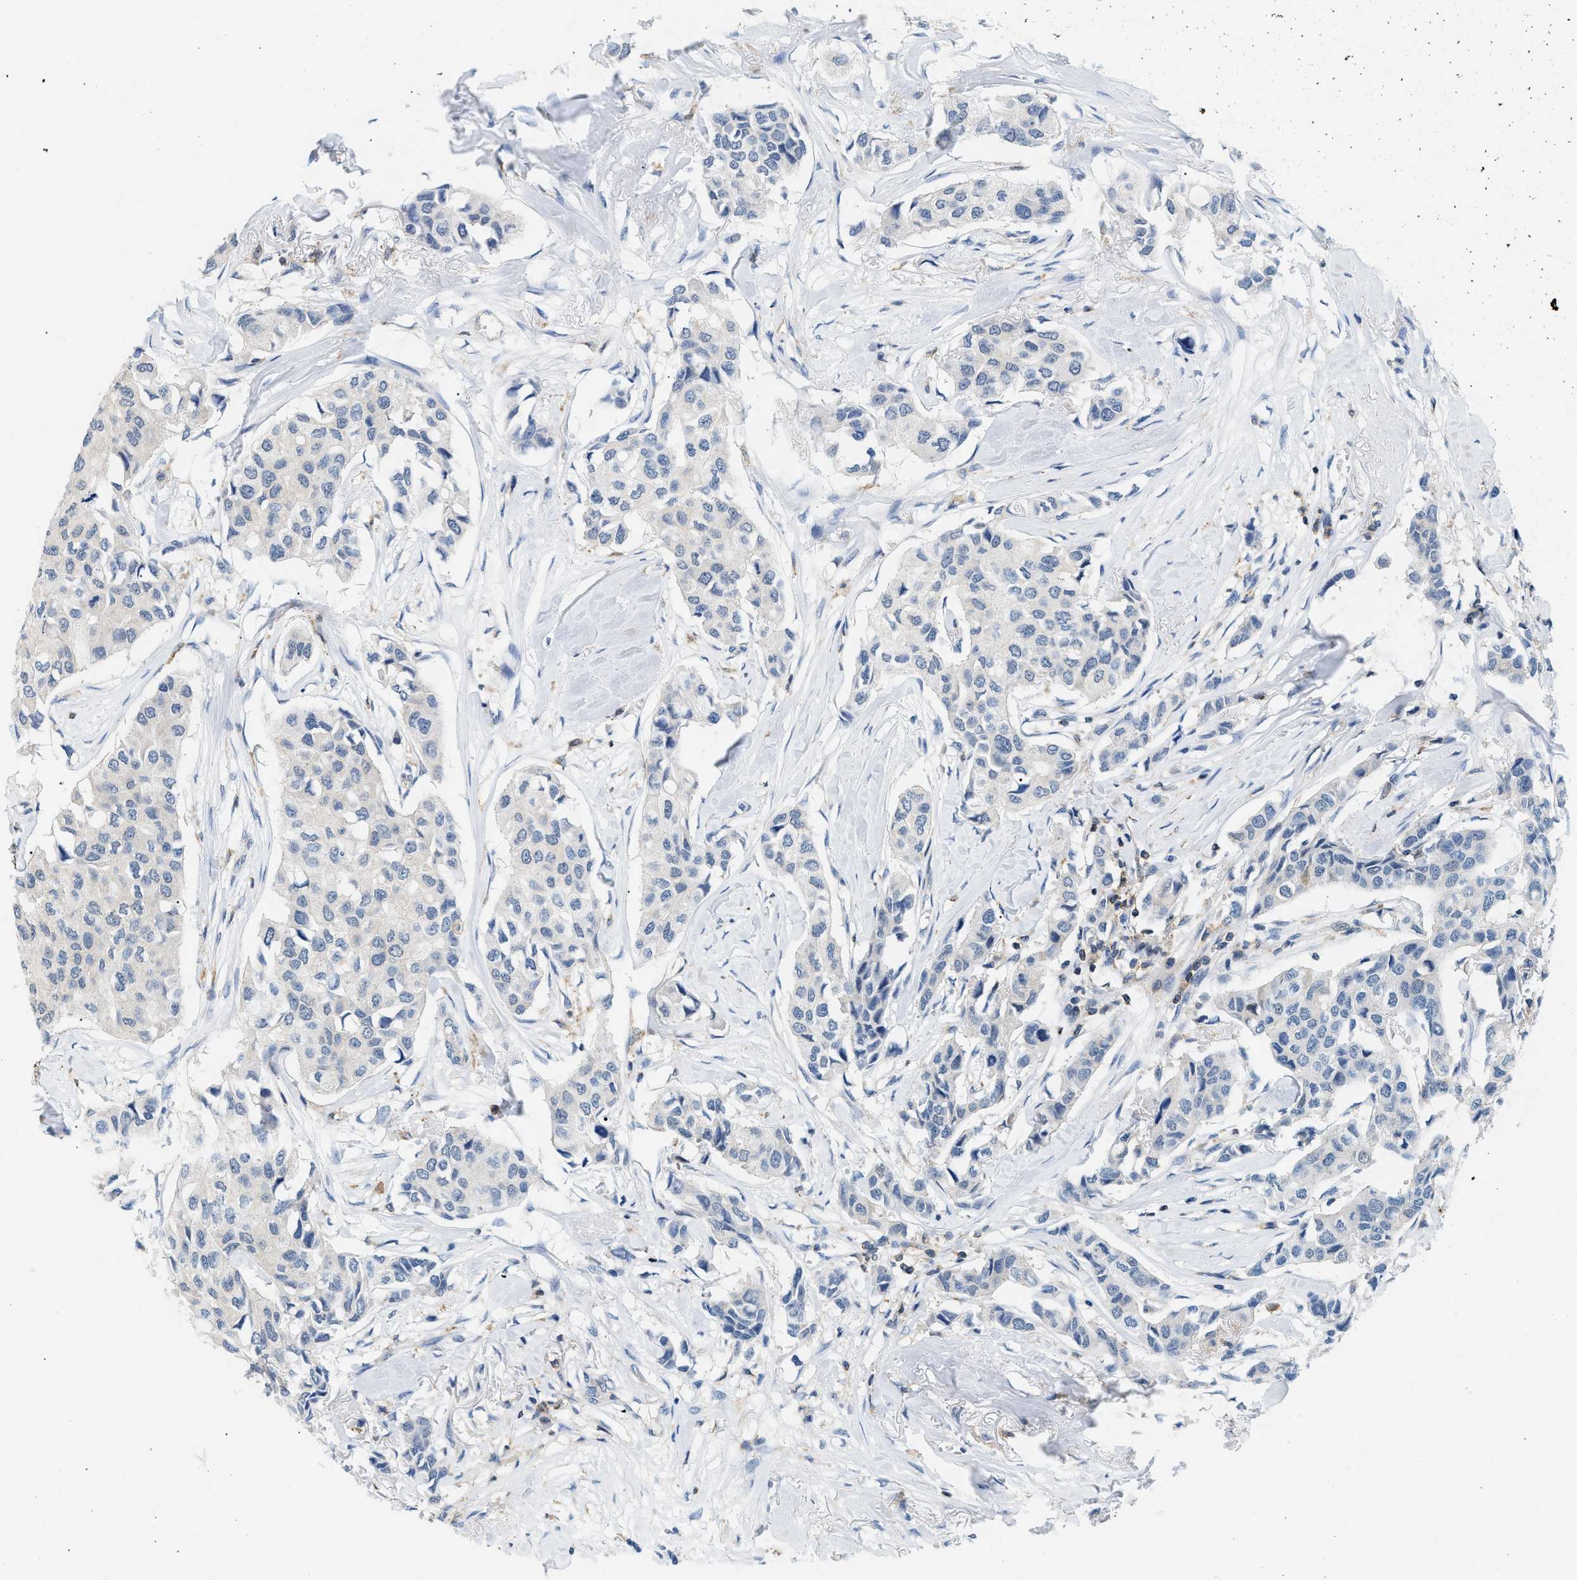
{"staining": {"intensity": "negative", "quantity": "none", "location": "none"}, "tissue": "breast cancer", "cell_type": "Tumor cells", "image_type": "cancer", "snomed": [{"axis": "morphology", "description": "Duct carcinoma"}, {"axis": "topography", "description": "Breast"}], "caption": "Tumor cells are negative for protein expression in human breast cancer (infiltrating ductal carcinoma). (Brightfield microscopy of DAB (3,3'-diaminobenzidine) IHC at high magnification).", "gene": "INPP5D", "patient": {"sex": "female", "age": 80}}